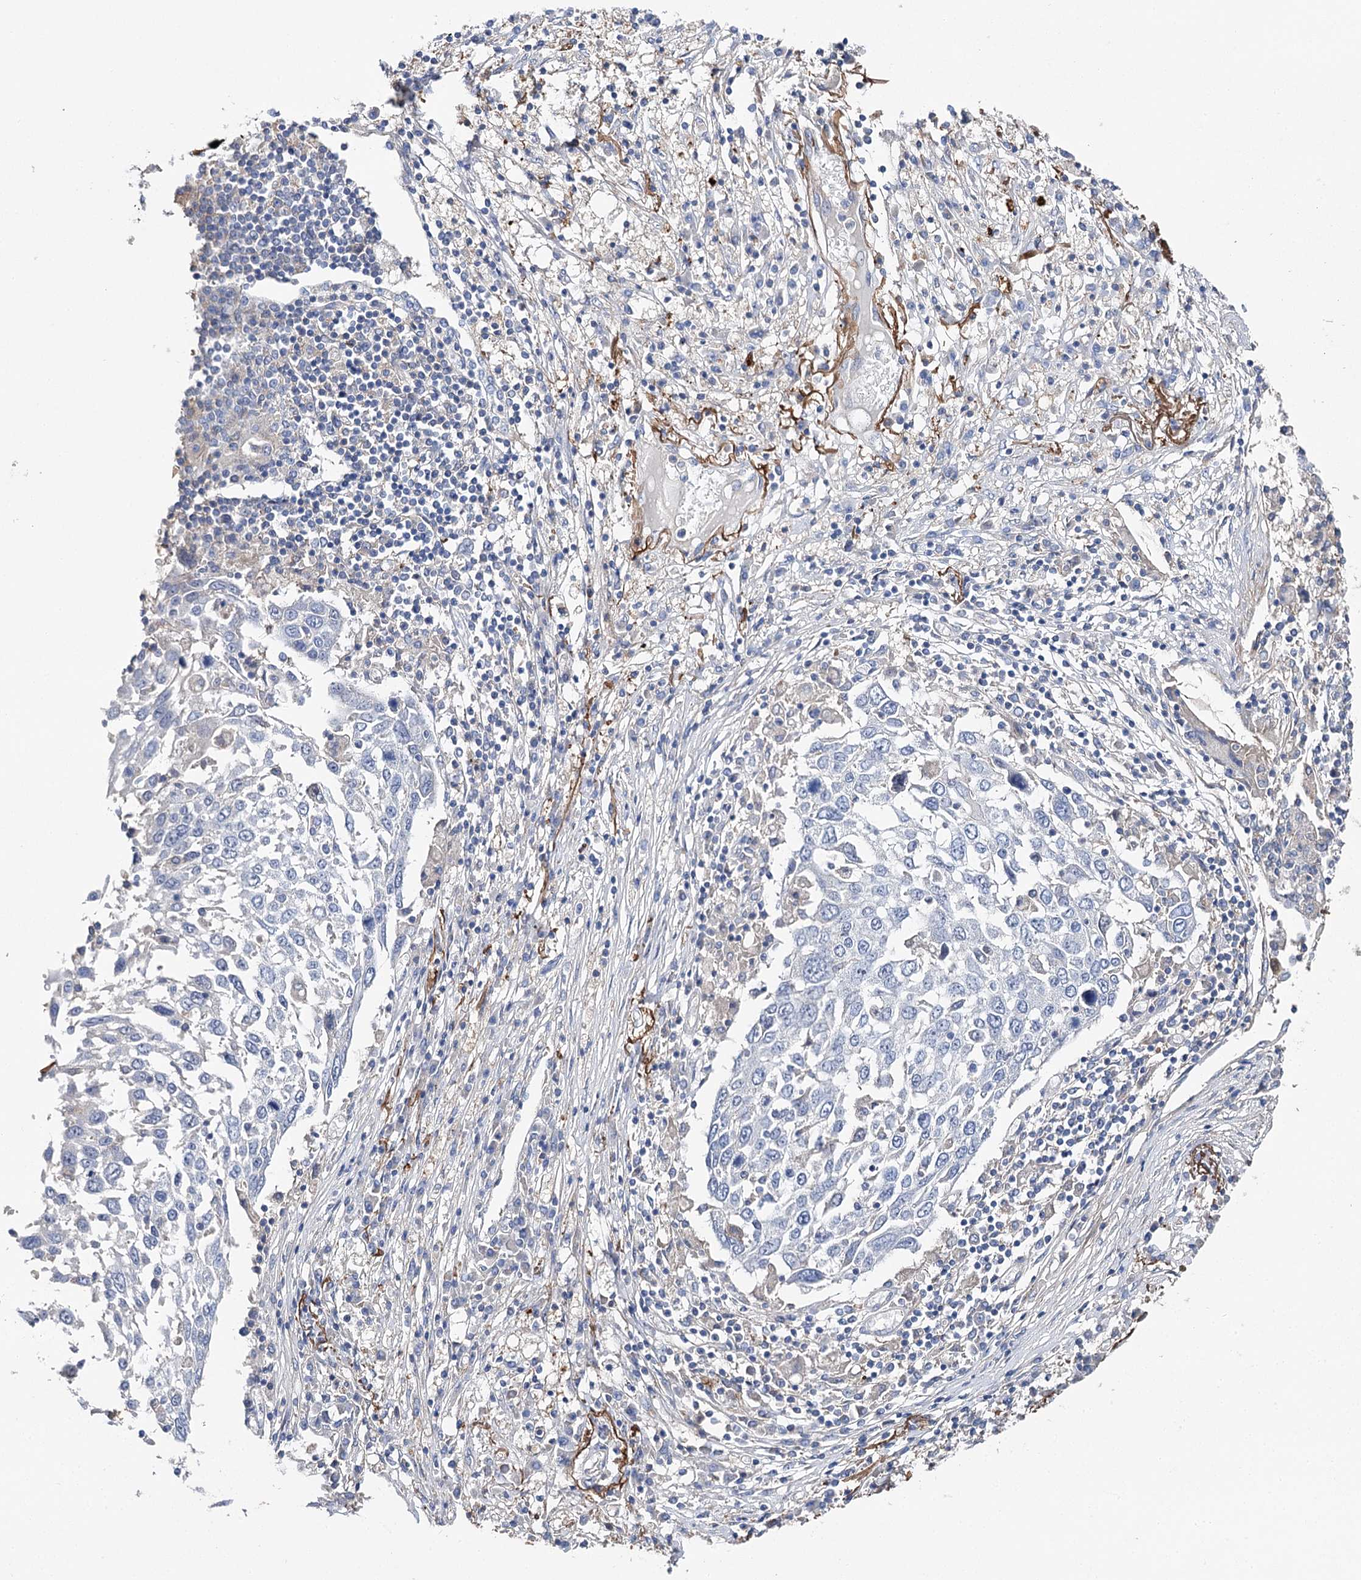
{"staining": {"intensity": "negative", "quantity": "none", "location": "none"}, "tissue": "lung cancer", "cell_type": "Tumor cells", "image_type": "cancer", "snomed": [{"axis": "morphology", "description": "Squamous cell carcinoma, NOS"}, {"axis": "topography", "description": "Lung"}], "caption": "There is no significant staining in tumor cells of lung cancer.", "gene": "EPYC", "patient": {"sex": "male", "age": 65}}